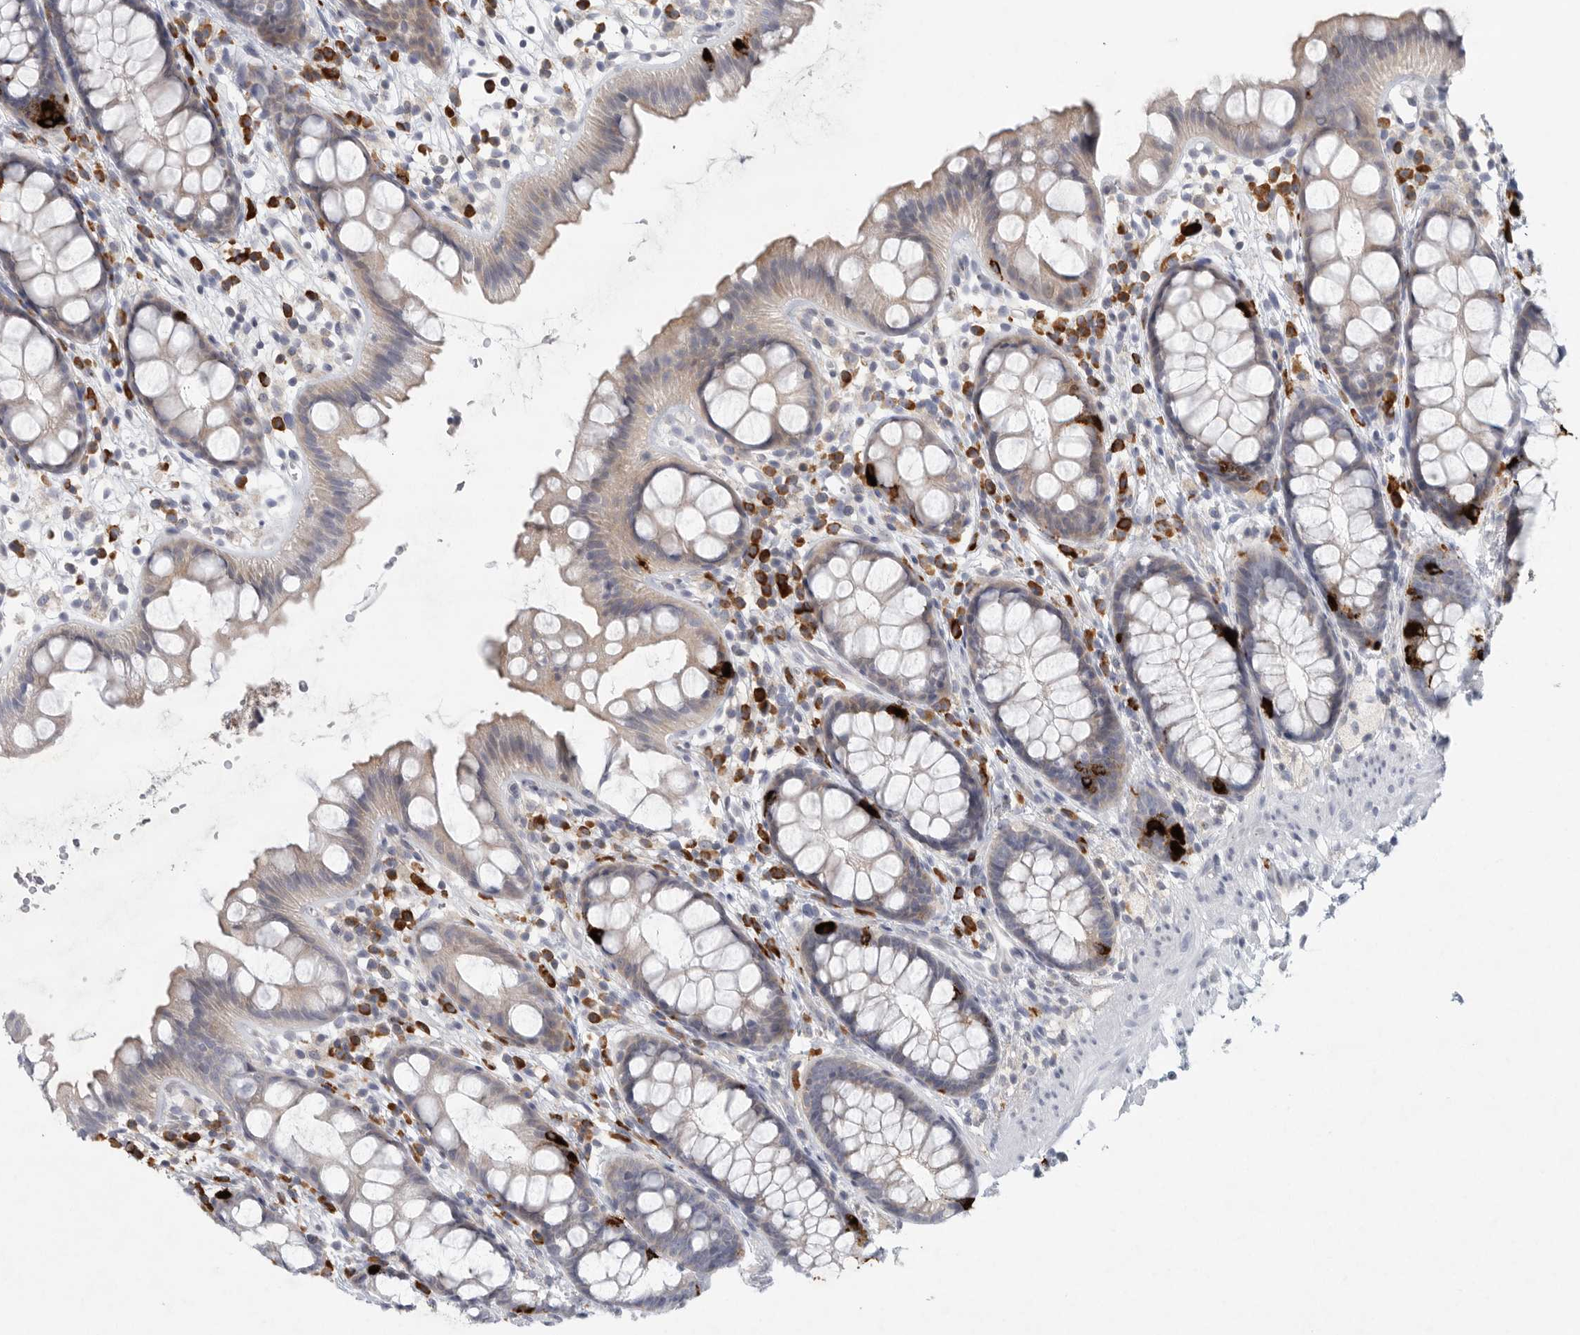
{"staining": {"intensity": "strong", "quantity": "<25%", "location": "cytoplasmic/membranous"}, "tissue": "rectum", "cell_type": "Glandular cells", "image_type": "normal", "snomed": [{"axis": "morphology", "description": "Normal tissue, NOS"}, {"axis": "topography", "description": "Rectum"}], "caption": "Approximately <25% of glandular cells in unremarkable rectum demonstrate strong cytoplasmic/membranous protein positivity as visualized by brown immunohistochemical staining.", "gene": "TMEM69", "patient": {"sex": "female", "age": 65}}